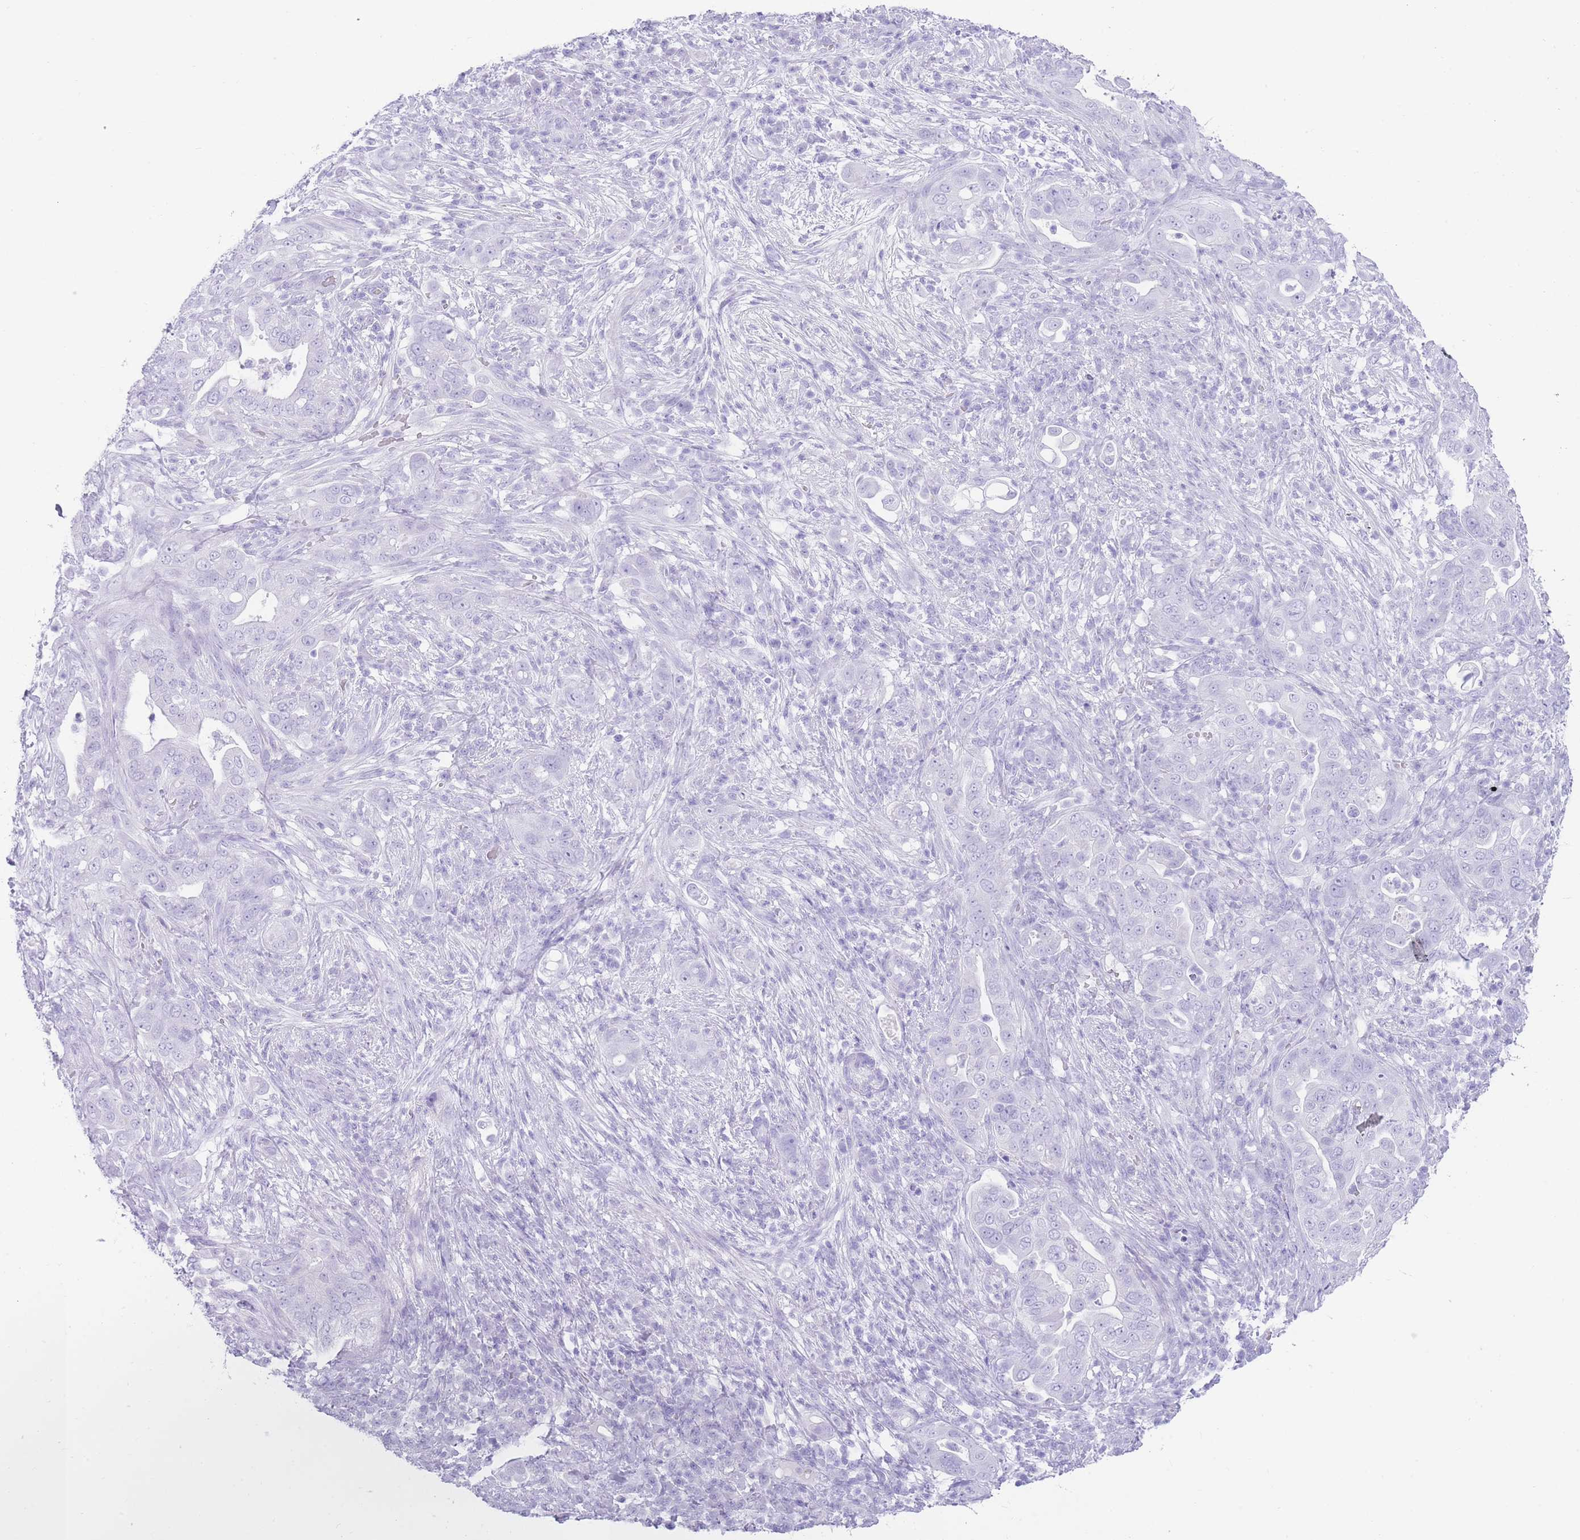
{"staining": {"intensity": "negative", "quantity": "none", "location": "none"}, "tissue": "pancreatic cancer", "cell_type": "Tumor cells", "image_type": "cancer", "snomed": [{"axis": "morphology", "description": "Adenocarcinoma, NOS"}, {"axis": "topography", "description": "Pancreas"}], "caption": "High magnification brightfield microscopy of pancreatic adenocarcinoma stained with DAB (3,3'-diaminobenzidine) (brown) and counterstained with hematoxylin (blue): tumor cells show no significant staining.", "gene": "ELOA2", "patient": {"sex": "female", "age": 63}}